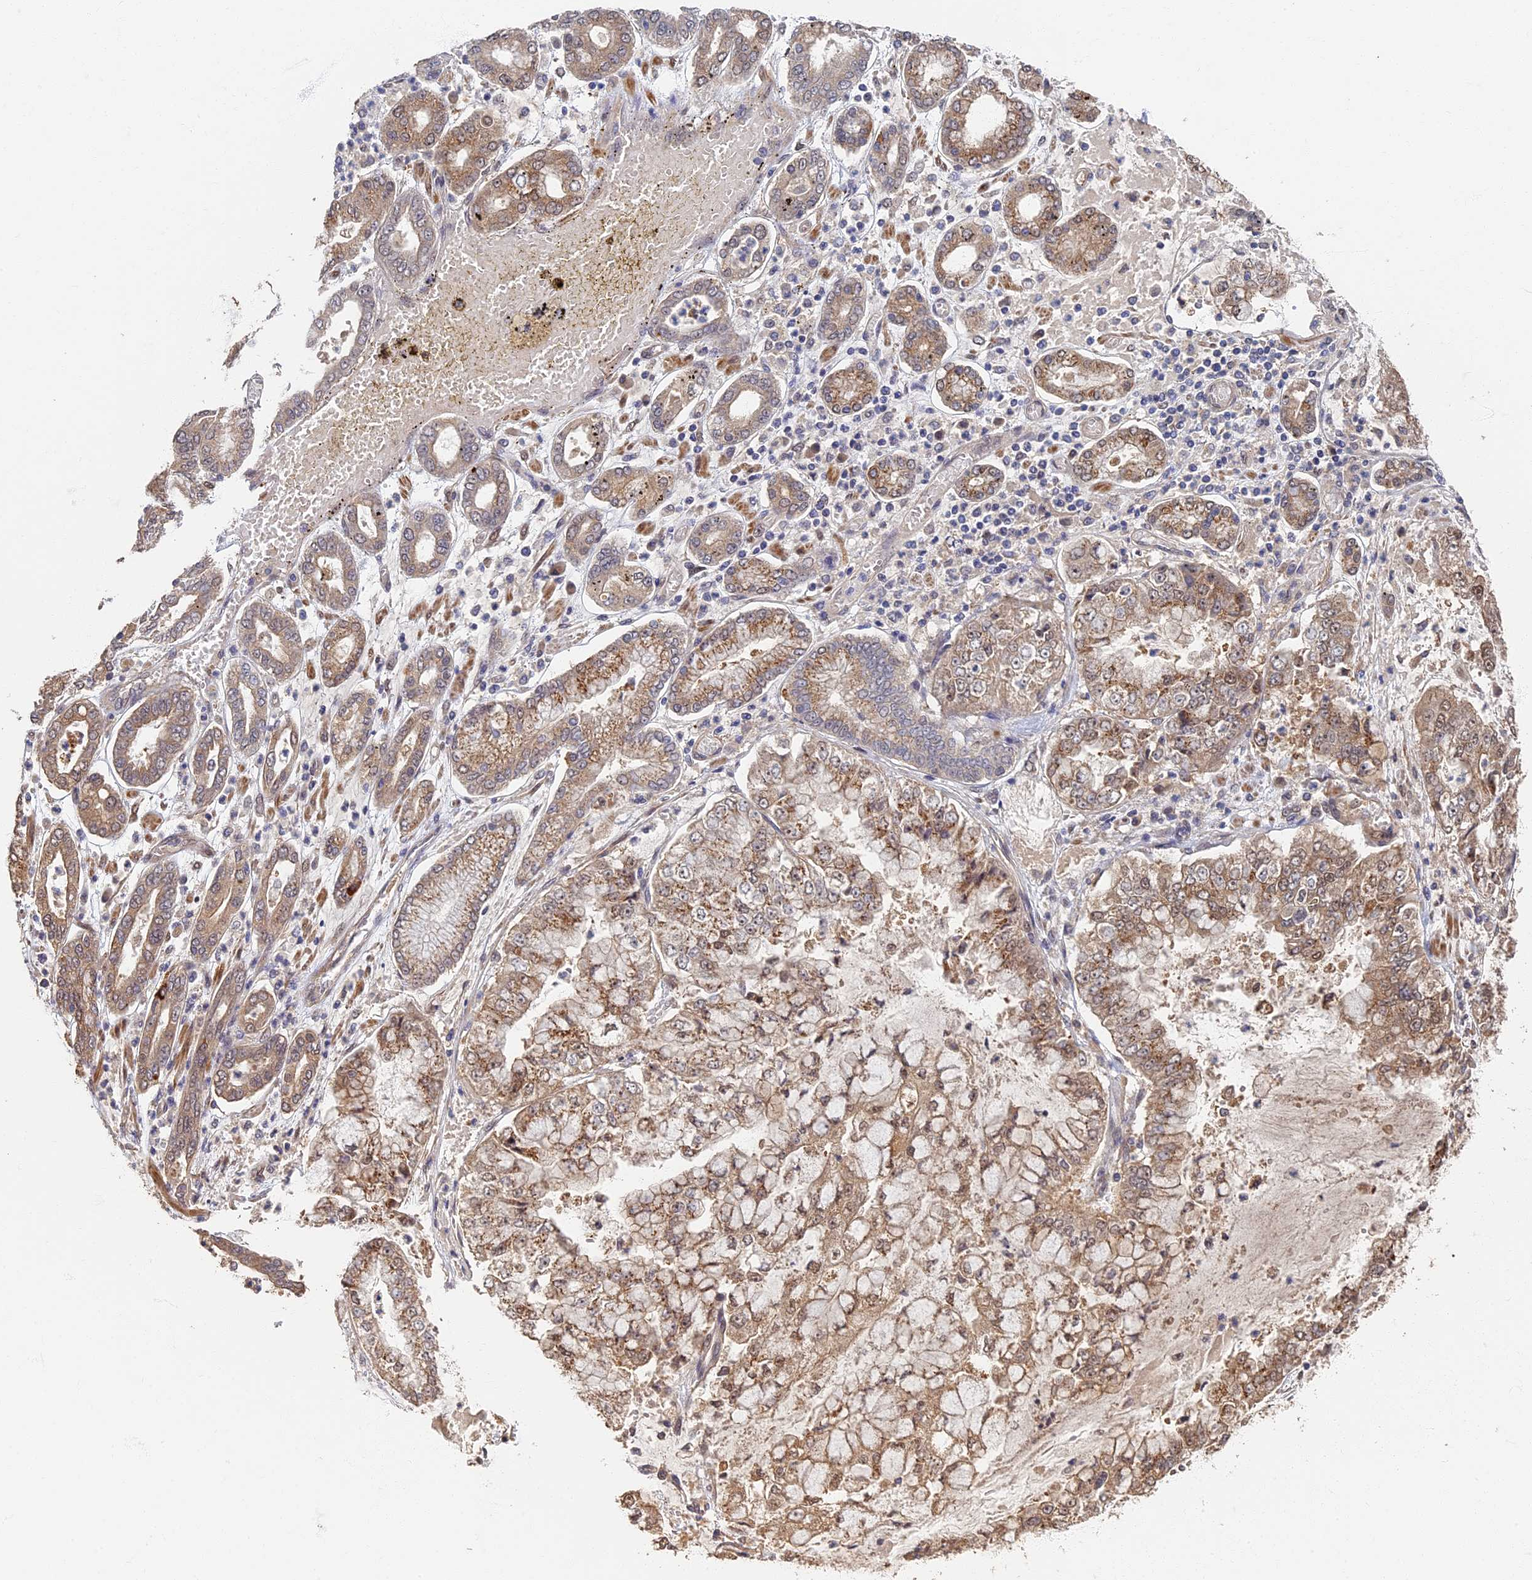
{"staining": {"intensity": "moderate", "quantity": ">75%", "location": "cytoplasmic/membranous"}, "tissue": "stomach cancer", "cell_type": "Tumor cells", "image_type": "cancer", "snomed": [{"axis": "morphology", "description": "Adenocarcinoma, NOS"}, {"axis": "topography", "description": "Stomach"}], "caption": "Immunohistochemistry (IHC) photomicrograph of neoplastic tissue: stomach adenocarcinoma stained using immunohistochemistry (IHC) shows medium levels of moderate protein expression localized specifically in the cytoplasmic/membranous of tumor cells, appearing as a cytoplasmic/membranous brown color.", "gene": "RSPH3", "patient": {"sex": "male", "age": 76}}